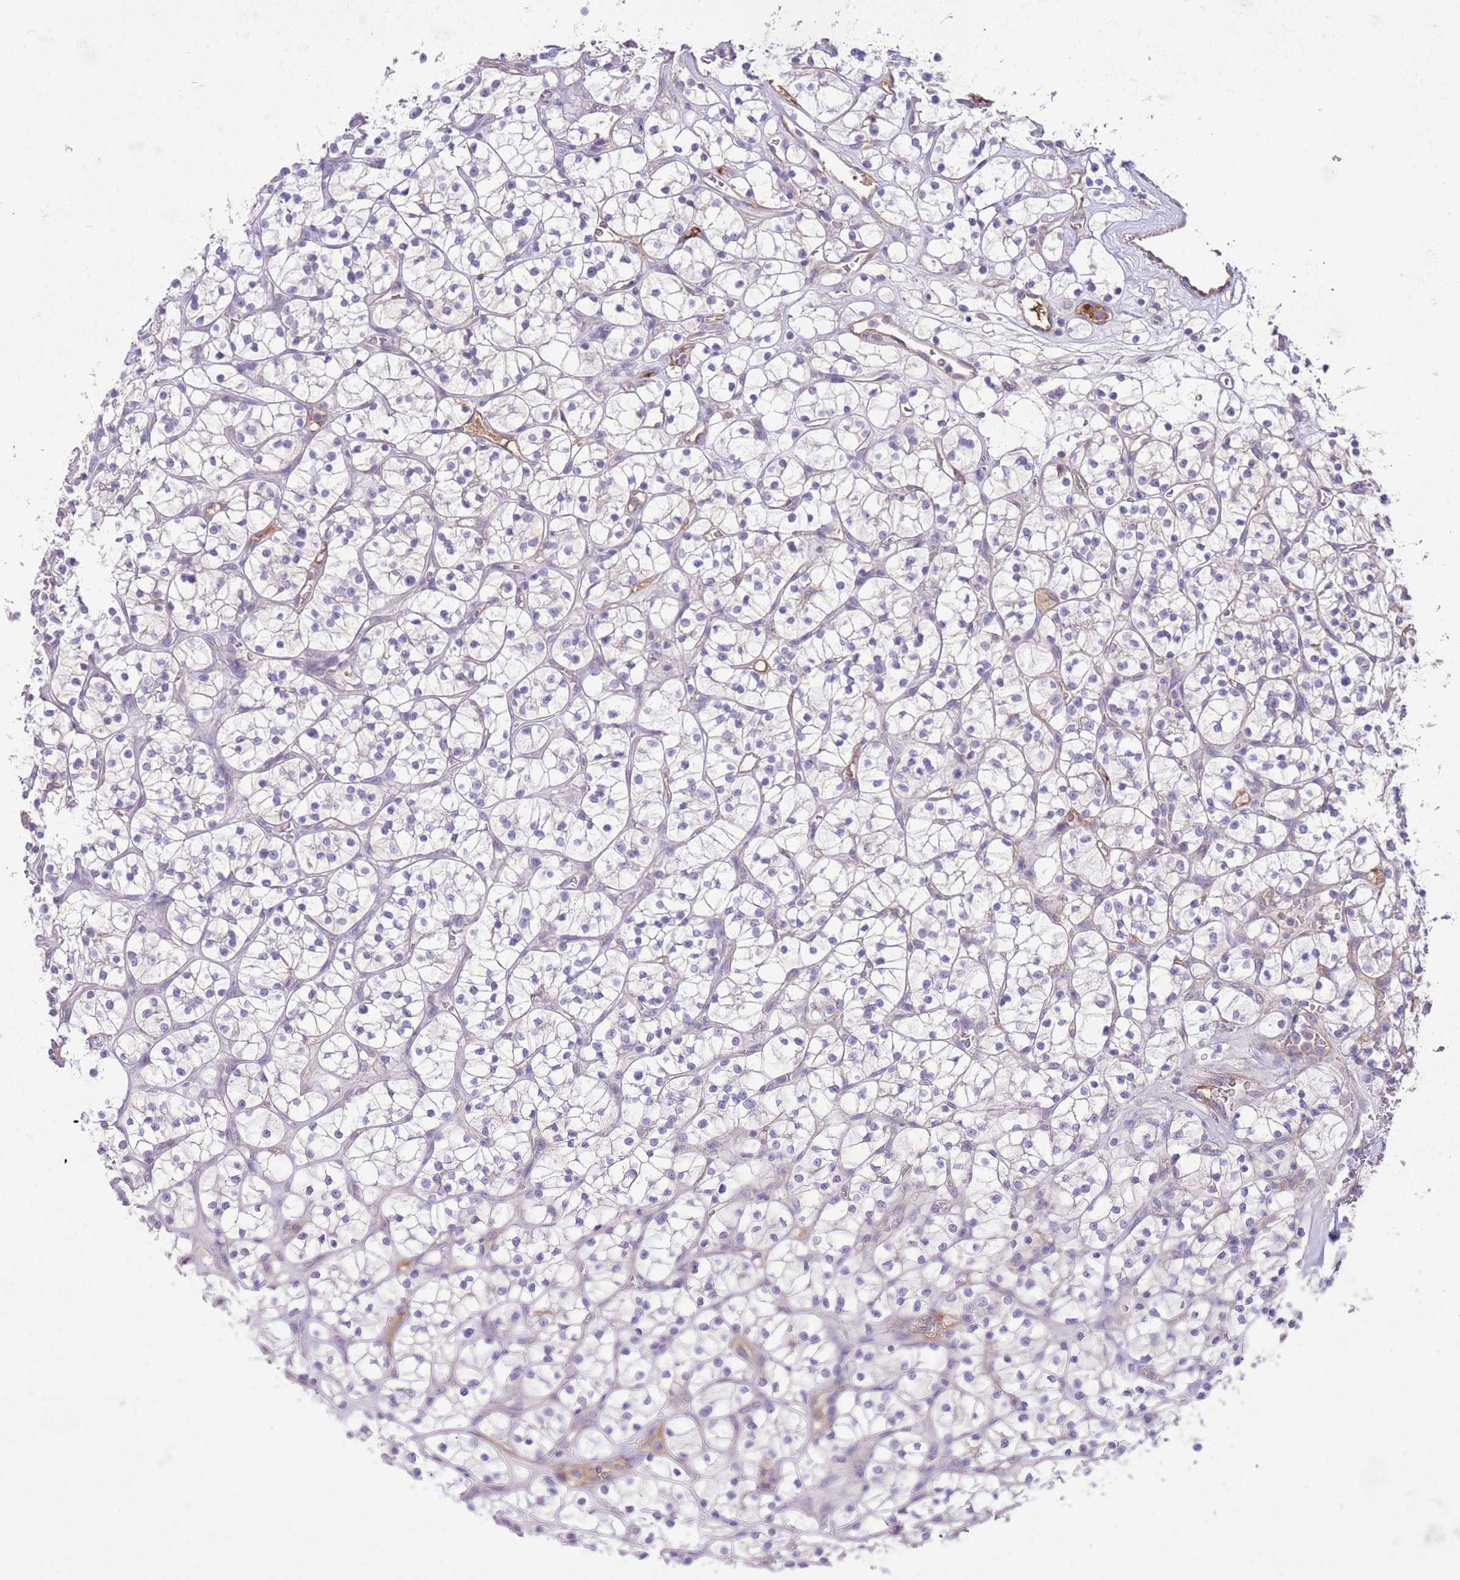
{"staining": {"intensity": "negative", "quantity": "none", "location": "none"}, "tissue": "renal cancer", "cell_type": "Tumor cells", "image_type": "cancer", "snomed": [{"axis": "morphology", "description": "Adenocarcinoma, NOS"}, {"axis": "topography", "description": "Kidney"}], "caption": "The micrograph shows no significant expression in tumor cells of renal cancer (adenocarcinoma).", "gene": "IGF1", "patient": {"sex": "female", "age": 64}}